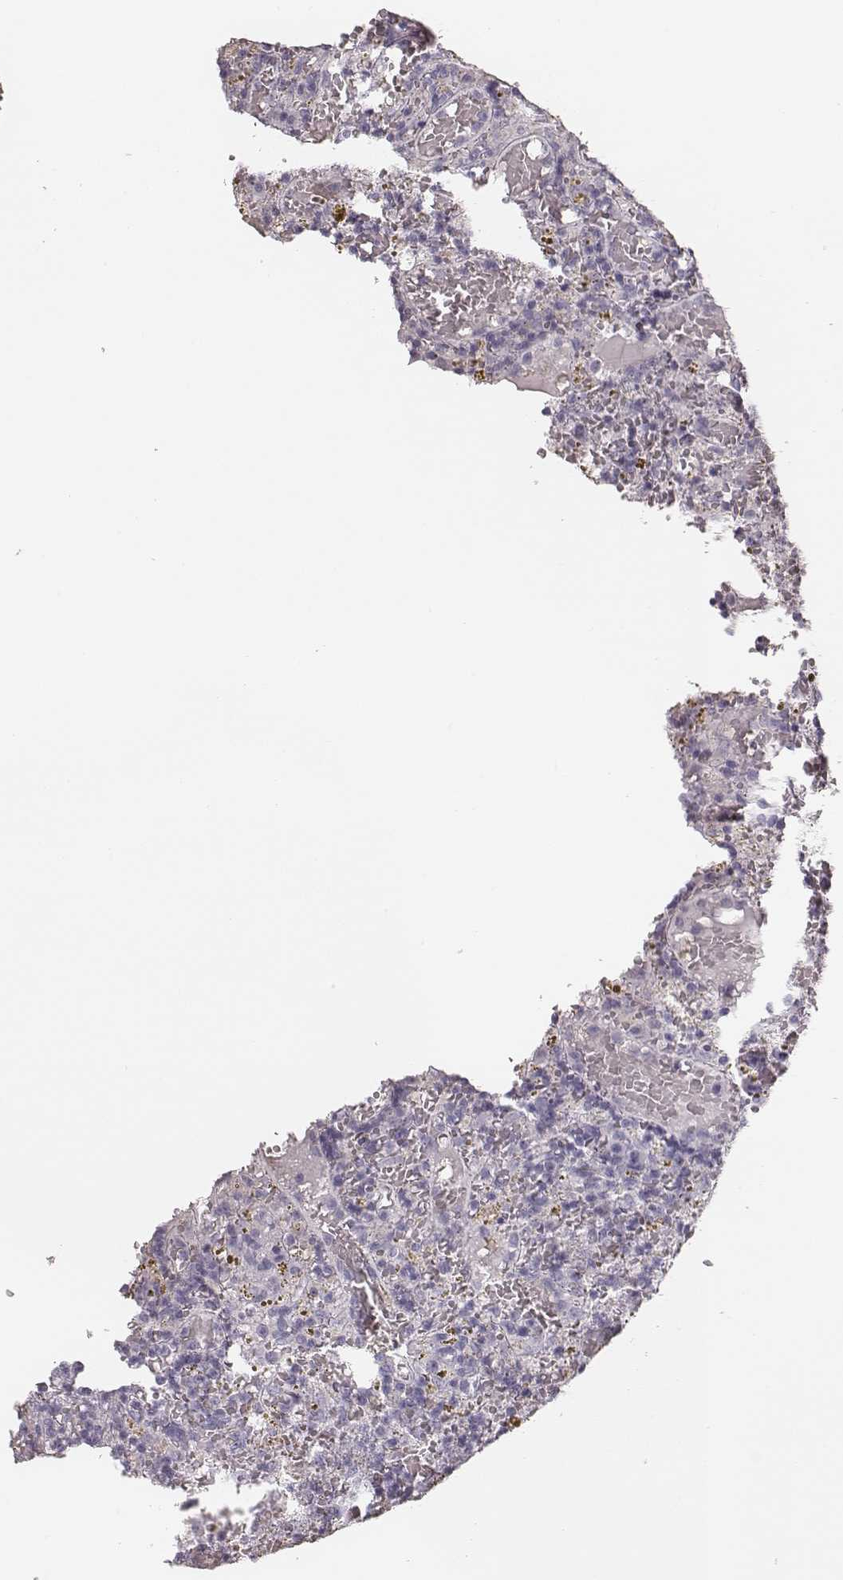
{"staining": {"intensity": "negative", "quantity": "none", "location": "none"}, "tissue": "lymphoma", "cell_type": "Tumor cells", "image_type": "cancer", "snomed": [{"axis": "morphology", "description": "Malignant lymphoma, non-Hodgkin's type, Low grade"}, {"axis": "topography", "description": "Spleen"}], "caption": "A high-resolution image shows immunohistochemistry (IHC) staining of lymphoma, which demonstrates no significant expression in tumor cells.", "gene": "MSX1", "patient": {"sex": "female", "age": 65}}